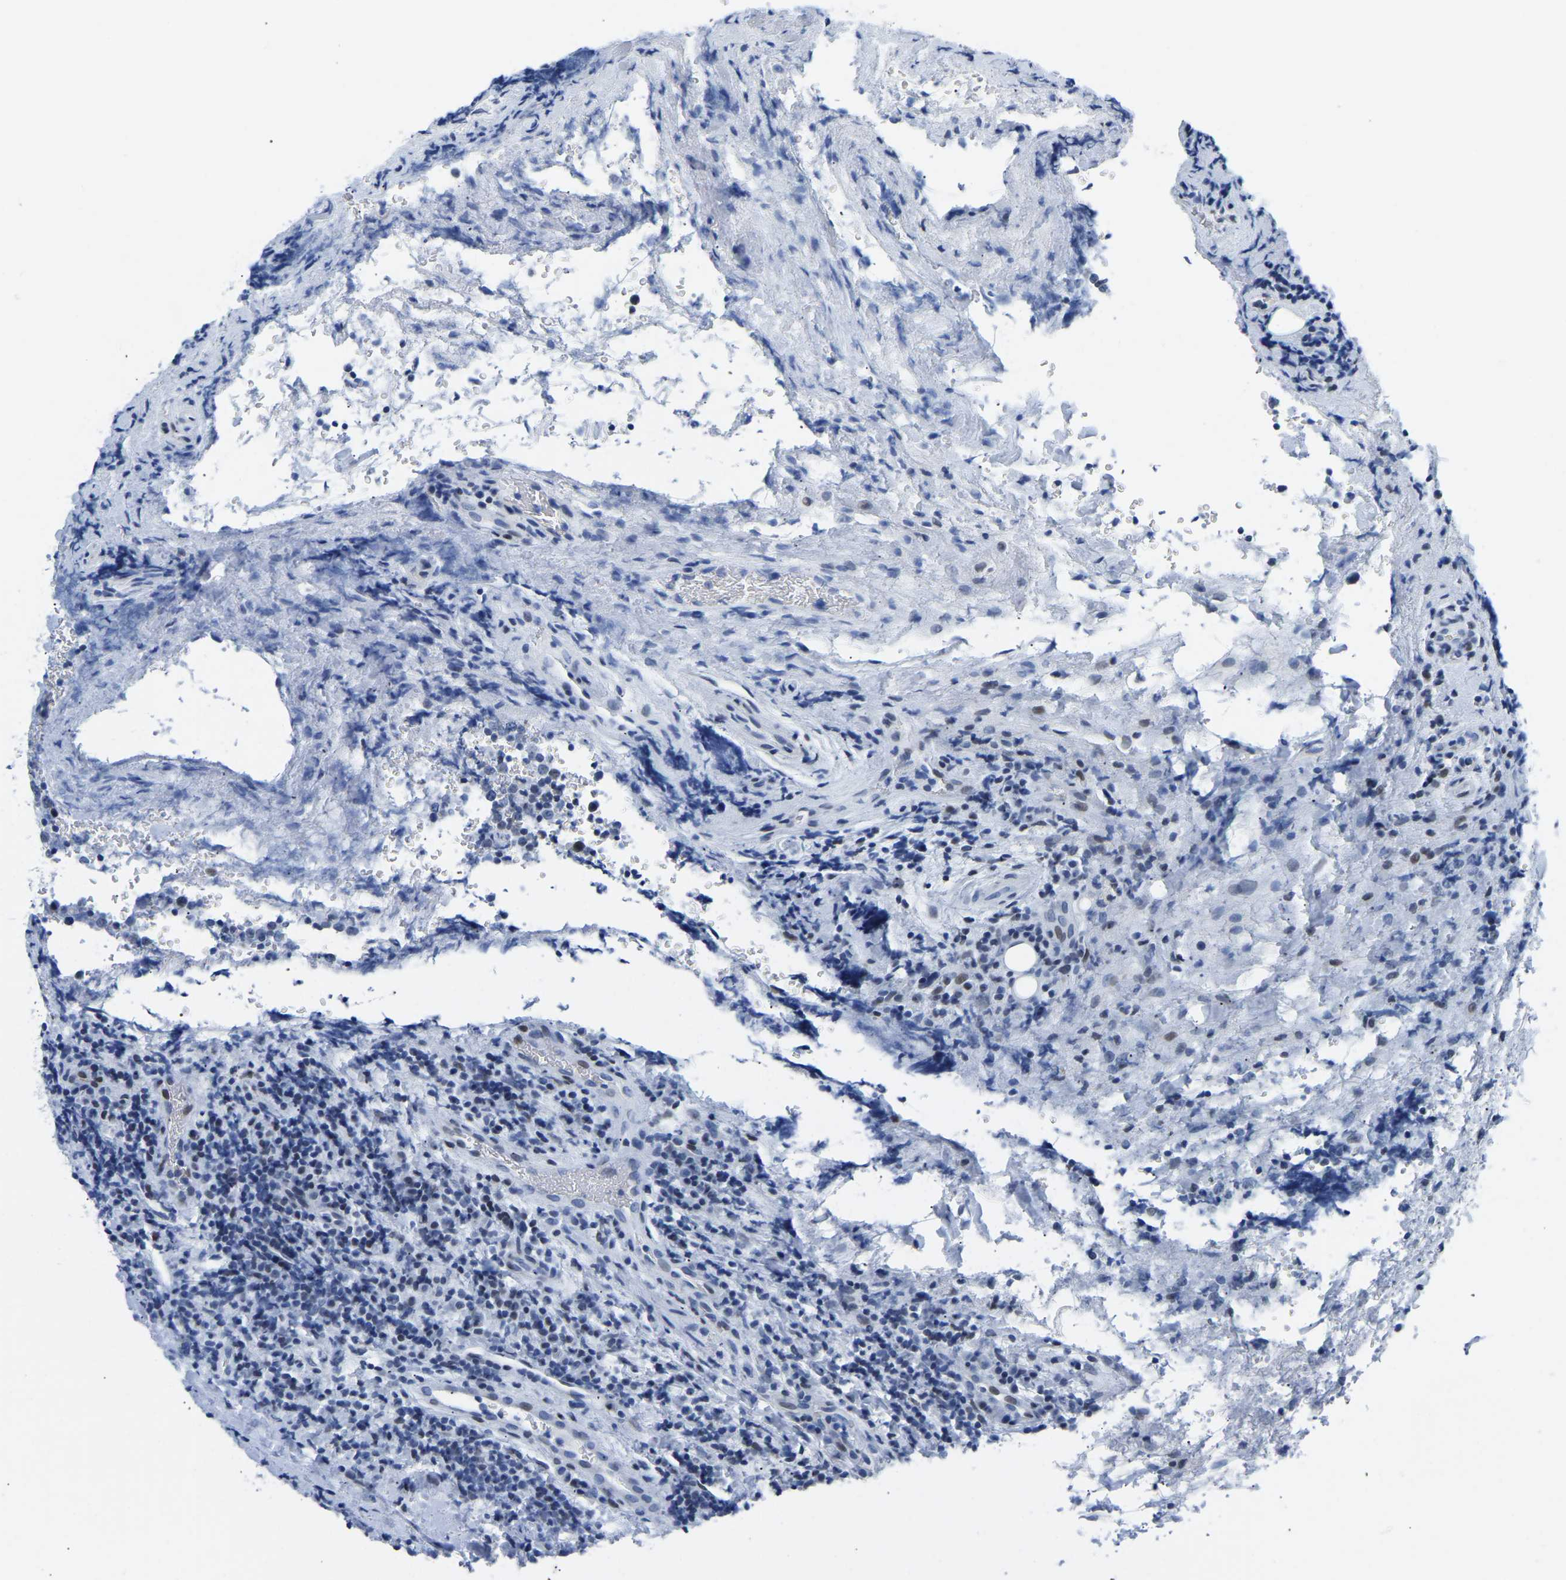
{"staining": {"intensity": "weak", "quantity": "<25%", "location": "nuclear"}, "tissue": "lymphoma", "cell_type": "Tumor cells", "image_type": "cancer", "snomed": [{"axis": "morphology", "description": "Malignant lymphoma, non-Hodgkin's type, High grade"}, {"axis": "topography", "description": "Tonsil"}], "caption": "Immunohistochemical staining of human lymphoma reveals no significant positivity in tumor cells.", "gene": "UPK3A", "patient": {"sex": "female", "age": 36}}